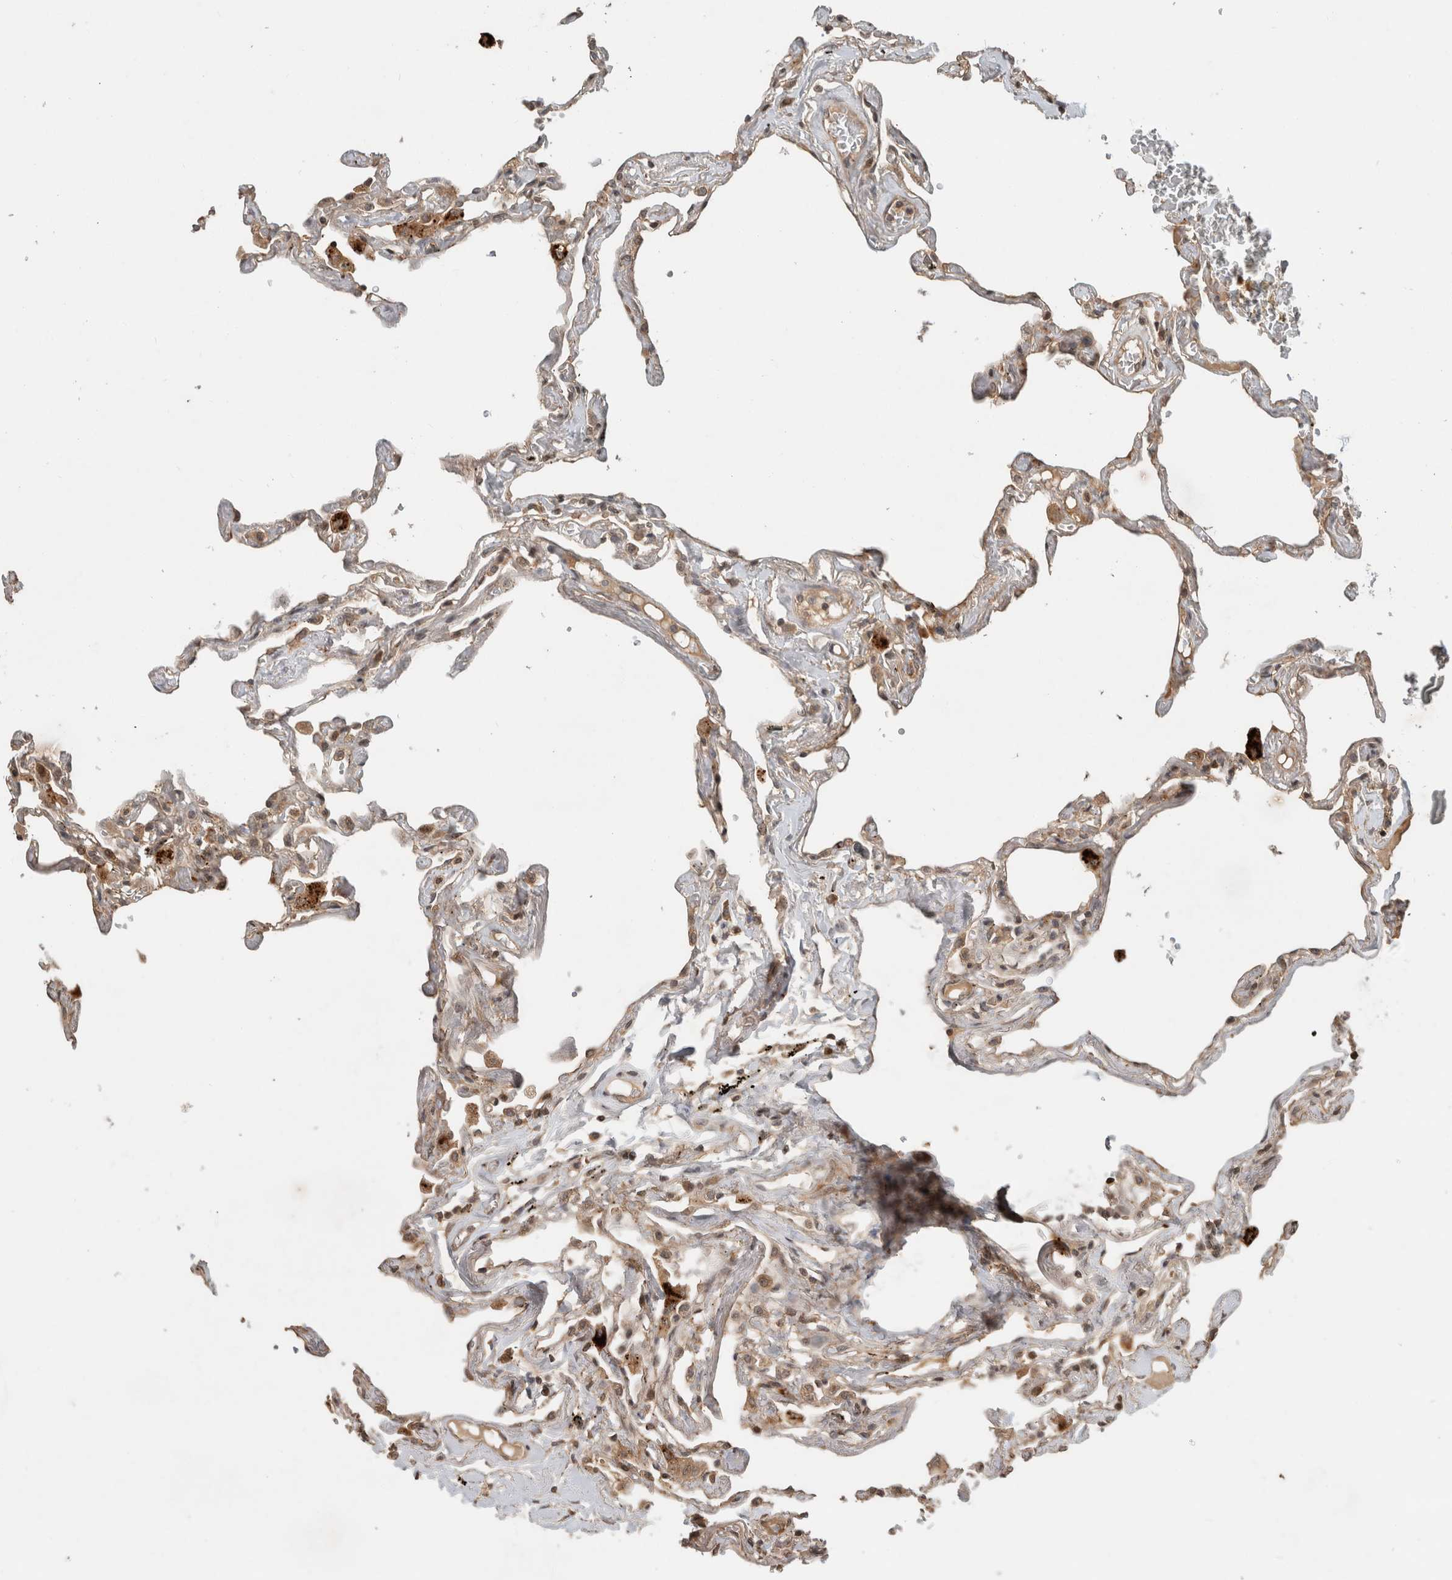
{"staining": {"intensity": "weak", "quantity": ">75%", "location": "cytoplasmic/membranous"}, "tissue": "lung", "cell_type": "Alveolar cells", "image_type": "normal", "snomed": [{"axis": "morphology", "description": "Normal tissue, NOS"}, {"axis": "topography", "description": "Lung"}], "caption": "A high-resolution micrograph shows immunohistochemistry staining of normal lung, which displays weak cytoplasmic/membranous staining in approximately >75% of alveolar cells.", "gene": "PITPNC1", "patient": {"sex": "female", "age": 67}}